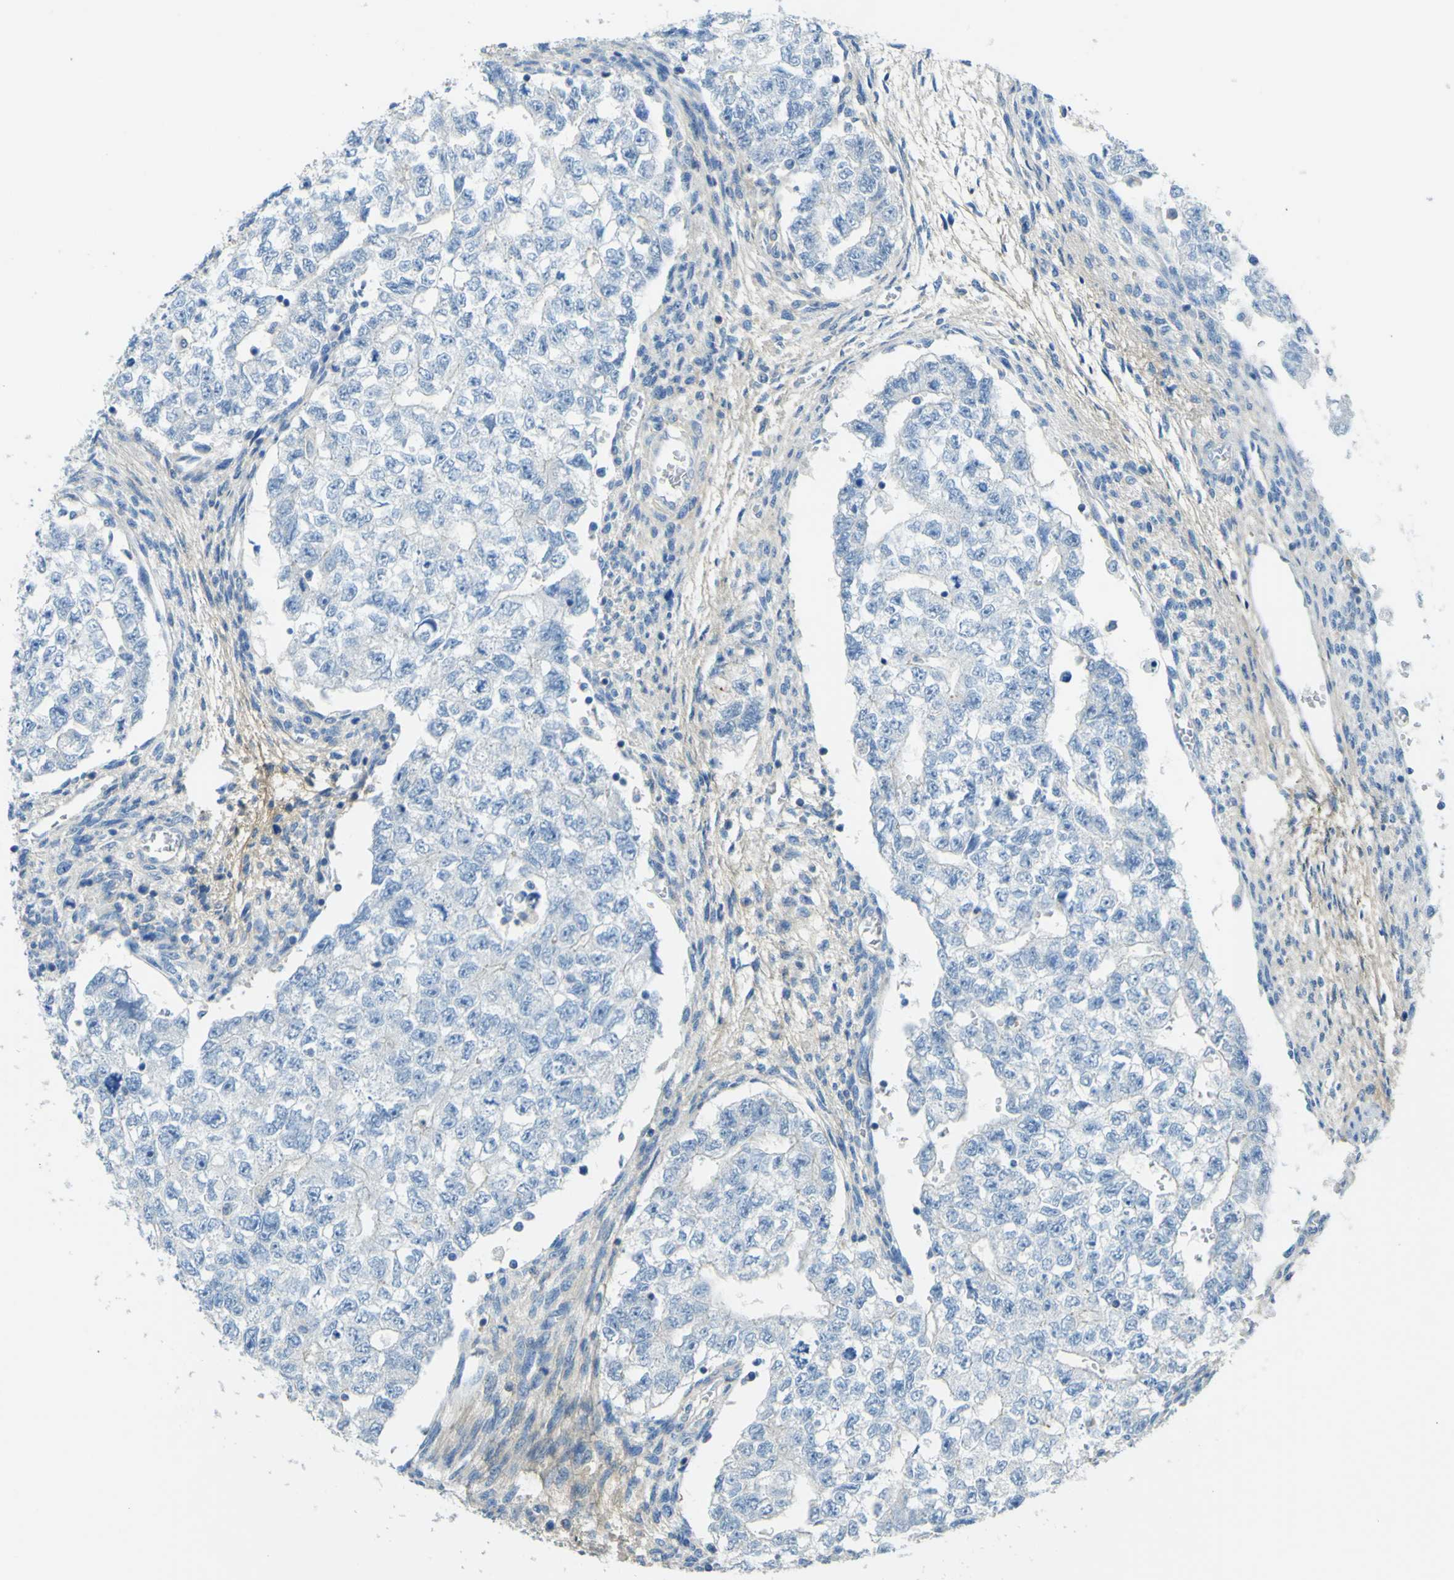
{"staining": {"intensity": "negative", "quantity": "none", "location": "none"}, "tissue": "testis cancer", "cell_type": "Tumor cells", "image_type": "cancer", "snomed": [{"axis": "morphology", "description": "Seminoma, NOS"}, {"axis": "morphology", "description": "Carcinoma, Embryonal, NOS"}, {"axis": "topography", "description": "Testis"}], "caption": "Seminoma (testis) was stained to show a protein in brown. There is no significant positivity in tumor cells.", "gene": "OGN", "patient": {"sex": "male", "age": 38}}